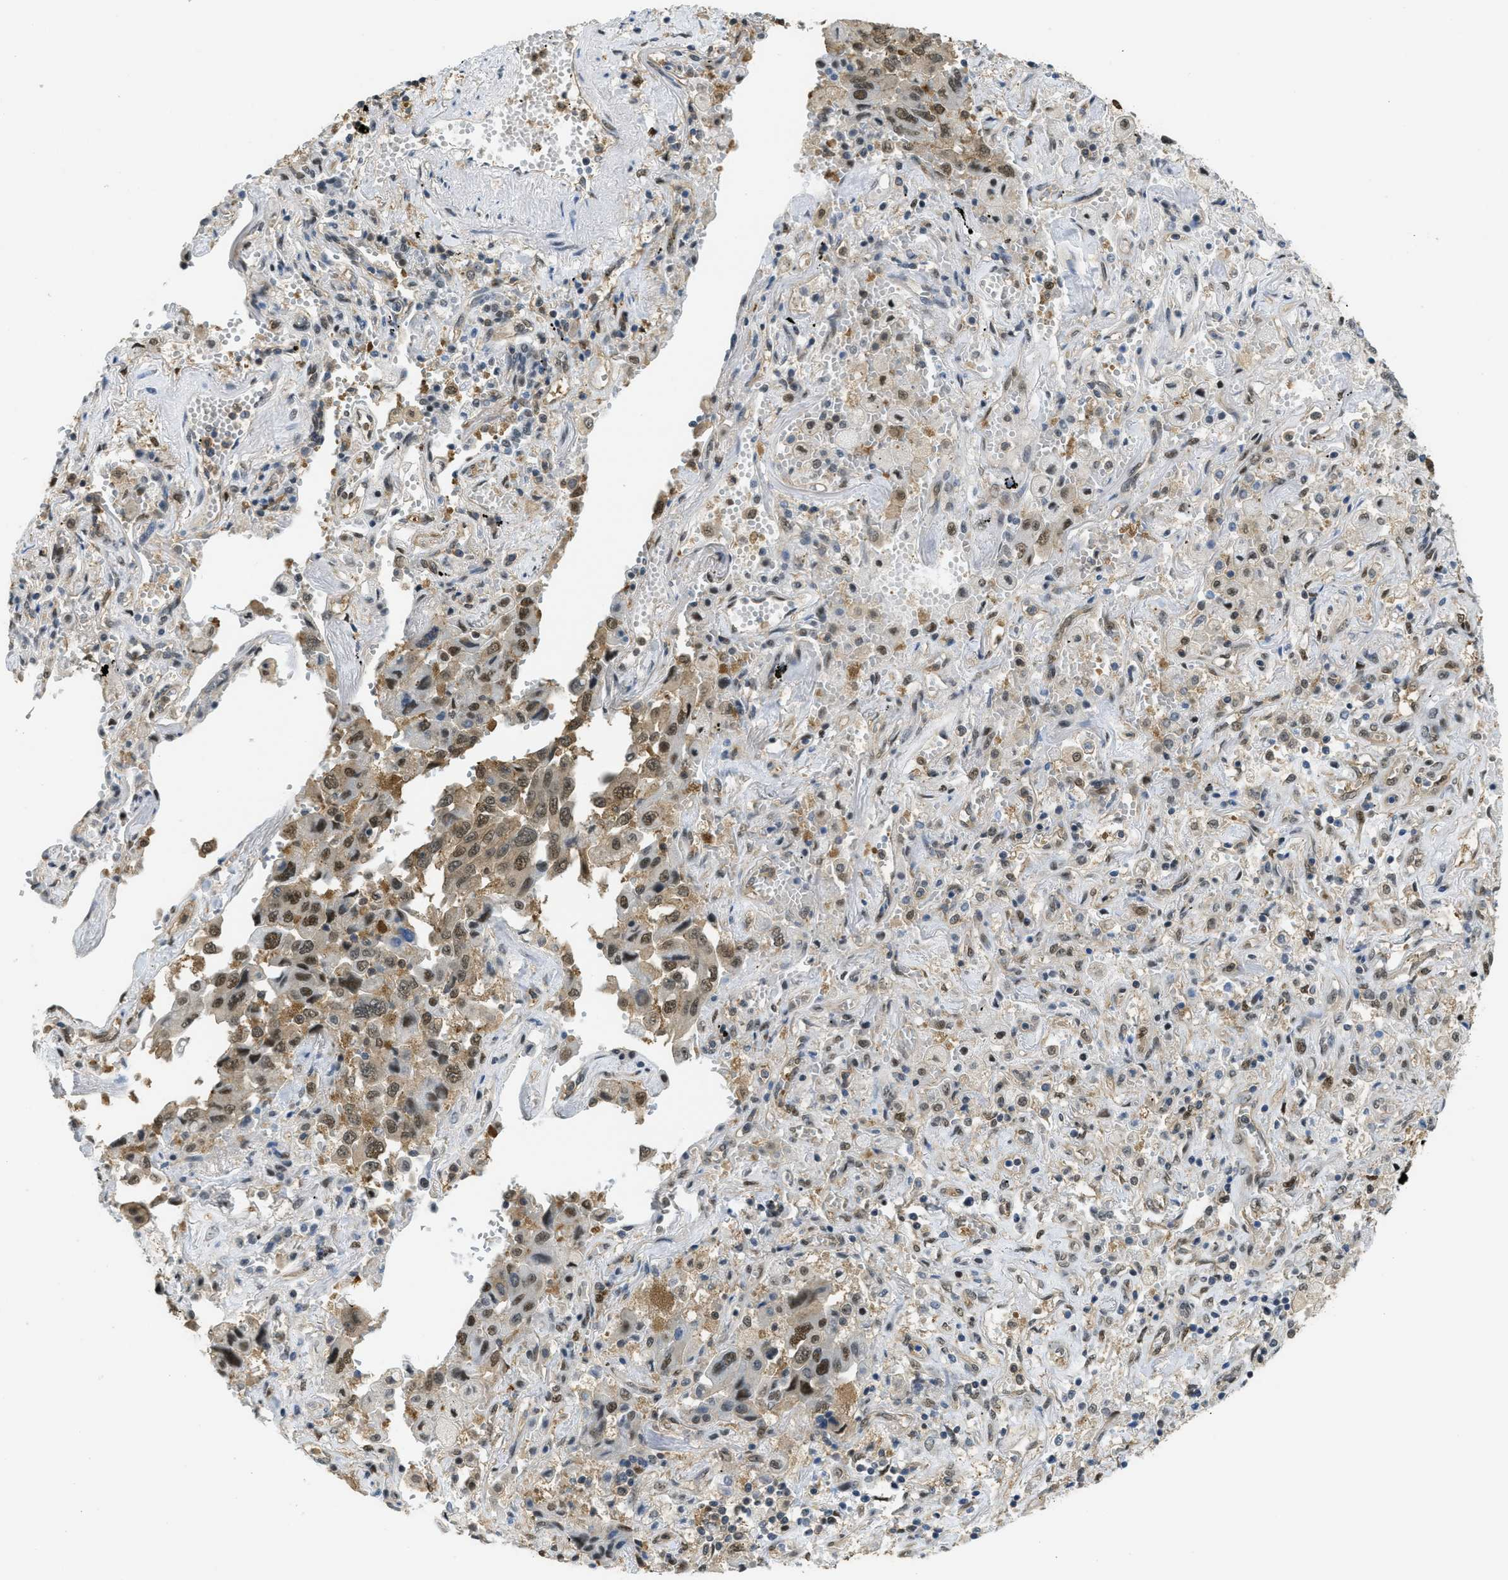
{"staining": {"intensity": "moderate", "quantity": ">75%", "location": "nuclear"}, "tissue": "lung cancer", "cell_type": "Tumor cells", "image_type": "cancer", "snomed": [{"axis": "morphology", "description": "Adenocarcinoma, NOS"}, {"axis": "topography", "description": "Lung"}], "caption": "Immunohistochemistry (IHC) histopathology image of neoplastic tissue: lung cancer stained using IHC reveals medium levels of moderate protein expression localized specifically in the nuclear of tumor cells, appearing as a nuclear brown color.", "gene": "PSMC5", "patient": {"sex": "female", "age": 65}}